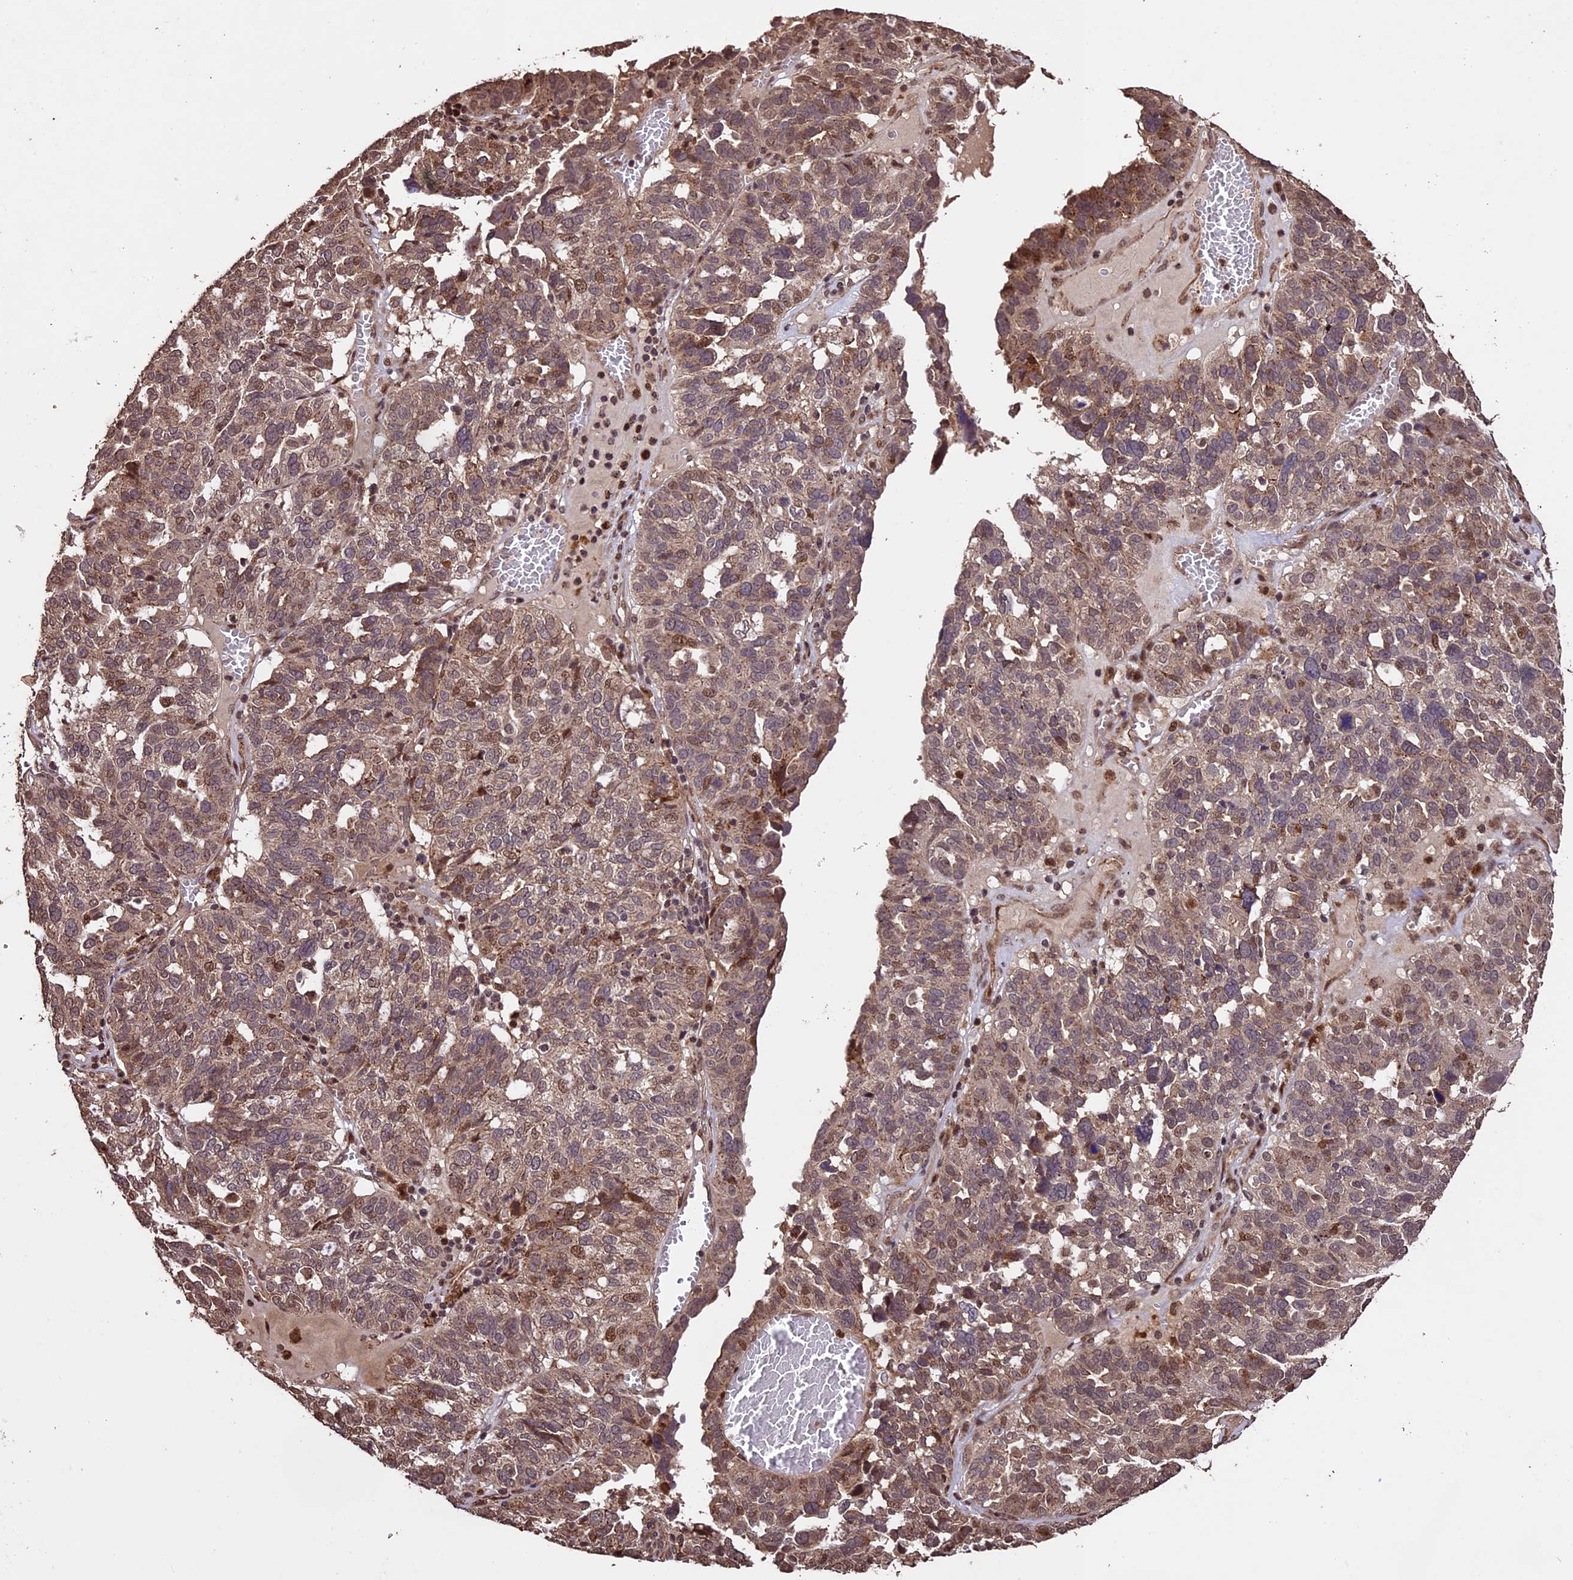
{"staining": {"intensity": "moderate", "quantity": ">75%", "location": "cytoplasmic/membranous,nuclear"}, "tissue": "ovarian cancer", "cell_type": "Tumor cells", "image_type": "cancer", "snomed": [{"axis": "morphology", "description": "Cystadenocarcinoma, serous, NOS"}, {"axis": "topography", "description": "Ovary"}], "caption": "This image exhibits immunohistochemistry (IHC) staining of human ovarian serous cystadenocarcinoma, with medium moderate cytoplasmic/membranous and nuclear expression in about >75% of tumor cells.", "gene": "CDKN2AIP", "patient": {"sex": "female", "age": 59}}